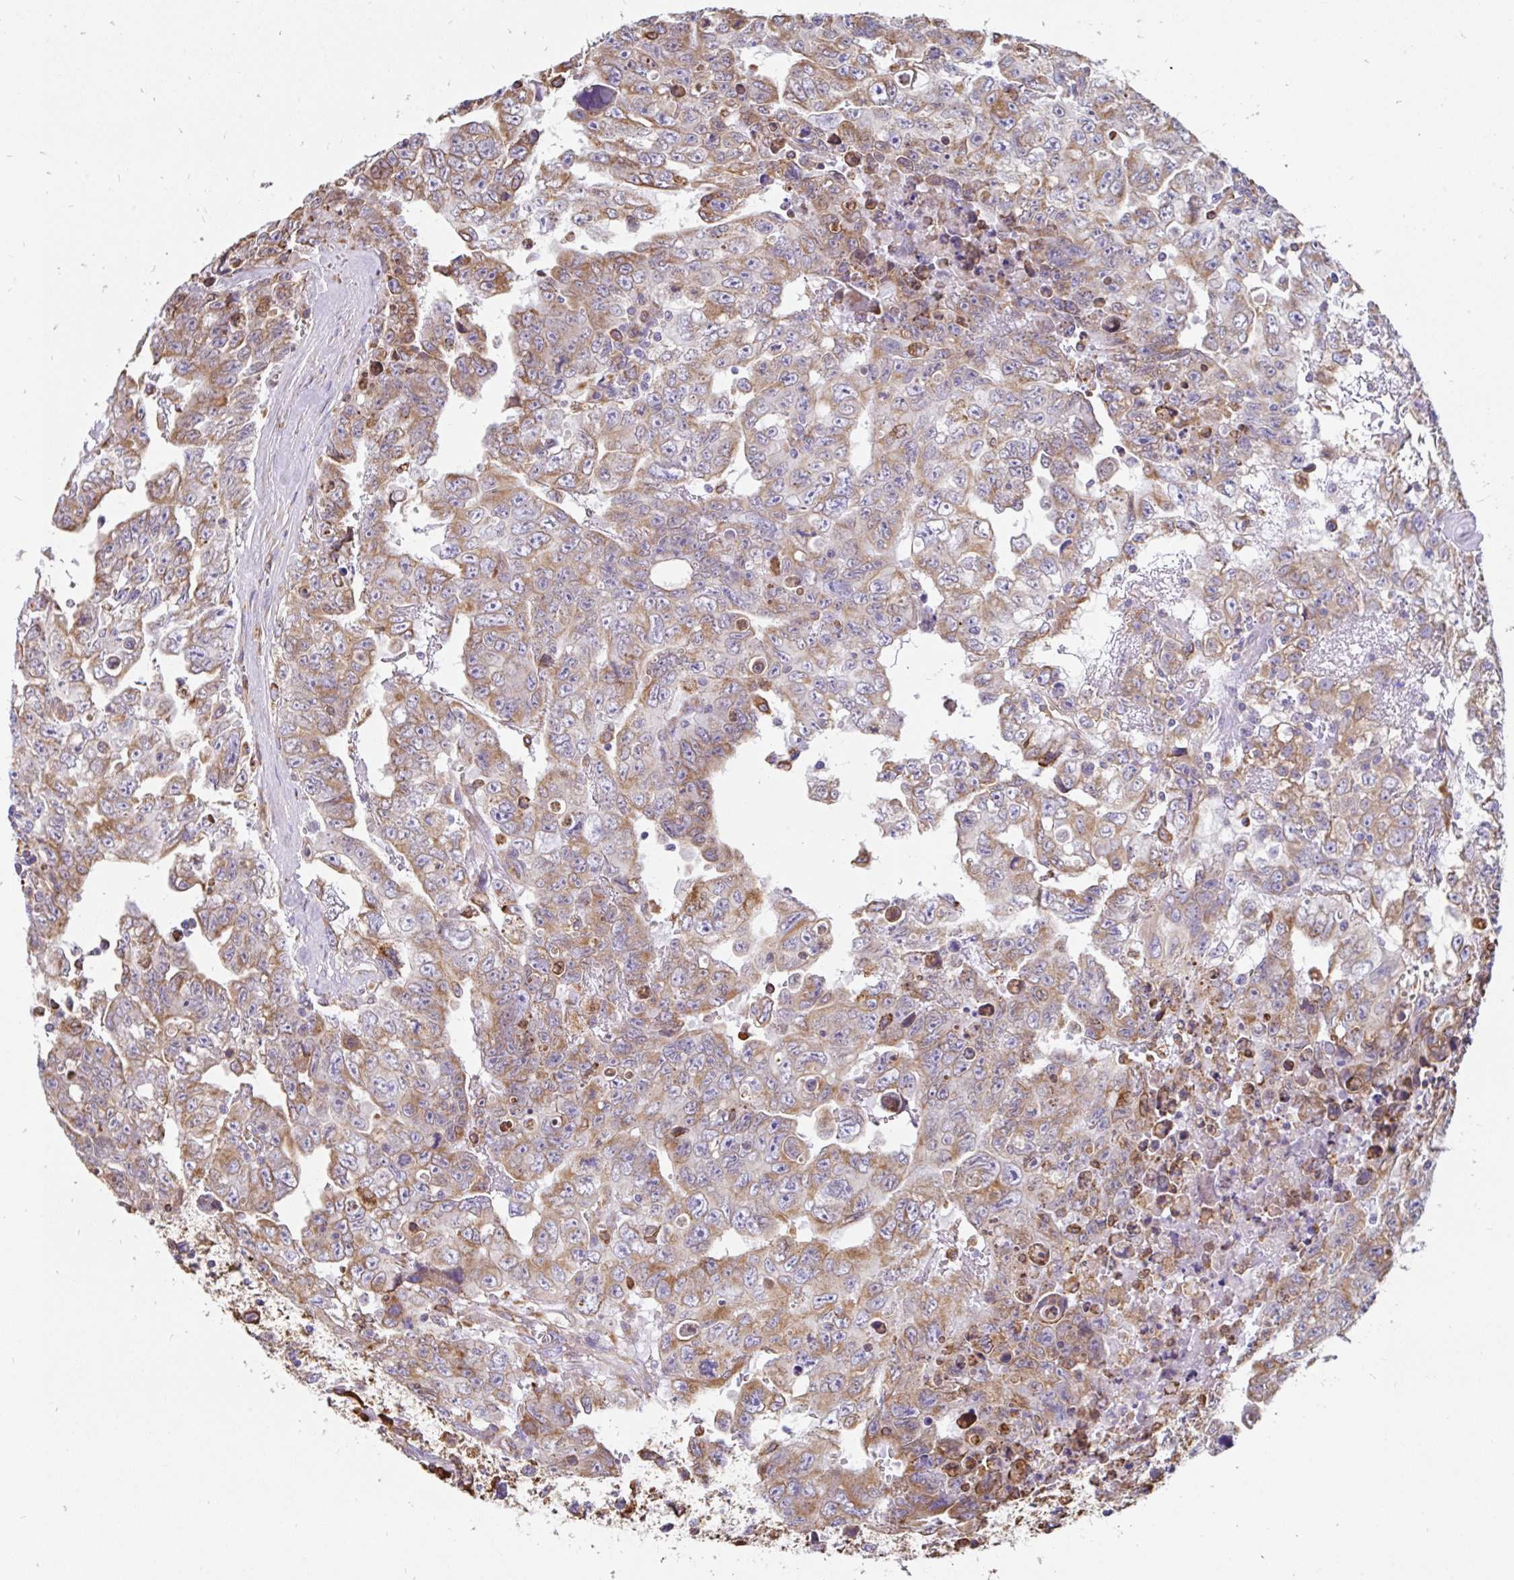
{"staining": {"intensity": "moderate", "quantity": ">75%", "location": "cytoplasmic/membranous"}, "tissue": "testis cancer", "cell_type": "Tumor cells", "image_type": "cancer", "snomed": [{"axis": "morphology", "description": "Carcinoma, Embryonal, NOS"}, {"axis": "topography", "description": "Testis"}], "caption": "The micrograph shows a brown stain indicating the presence of a protein in the cytoplasmic/membranous of tumor cells in testis embryonal carcinoma.", "gene": "EML5", "patient": {"sex": "male", "age": 24}}